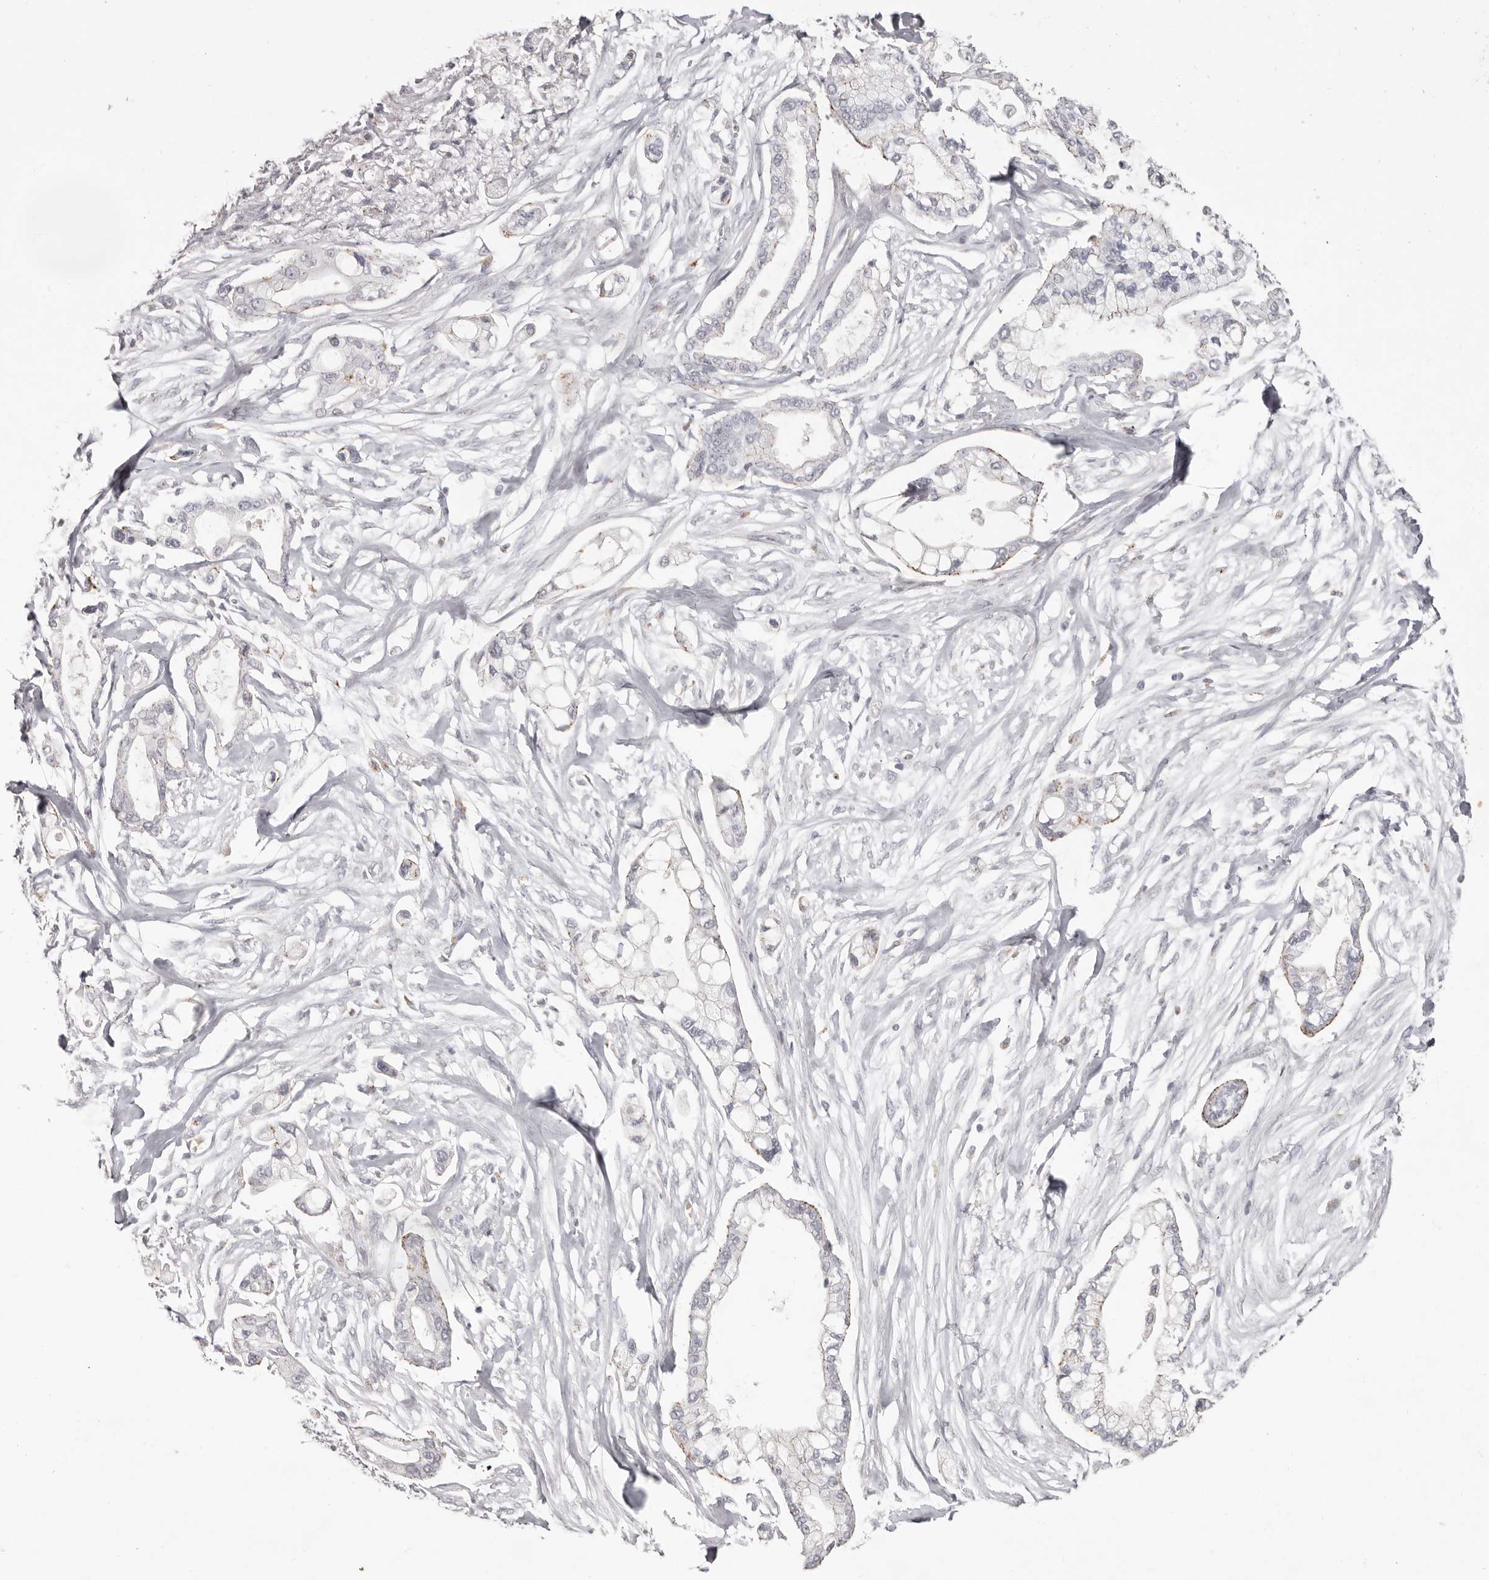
{"staining": {"intensity": "negative", "quantity": "none", "location": "none"}, "tissue": "pancreatic cancer", "cell_type": "Tumor cells", "image_type": "cancer", "snomed": [{"axis": "morphology", "description": "Adenocarcinoma, NOS"}, {"axis": "topography", "description": "Pancreas"}], "caption": "The histopathology image displays no staining of tumor cells in pancreatic cancer (adenocarcinoma). (Brightfield microscopy of DAB (3,3'-diaminobenzidine) immunohistochemistry (IHC) at high magnification).", "gene": "PCDHB6", "patient": {"sex": "male", "age": 68}}